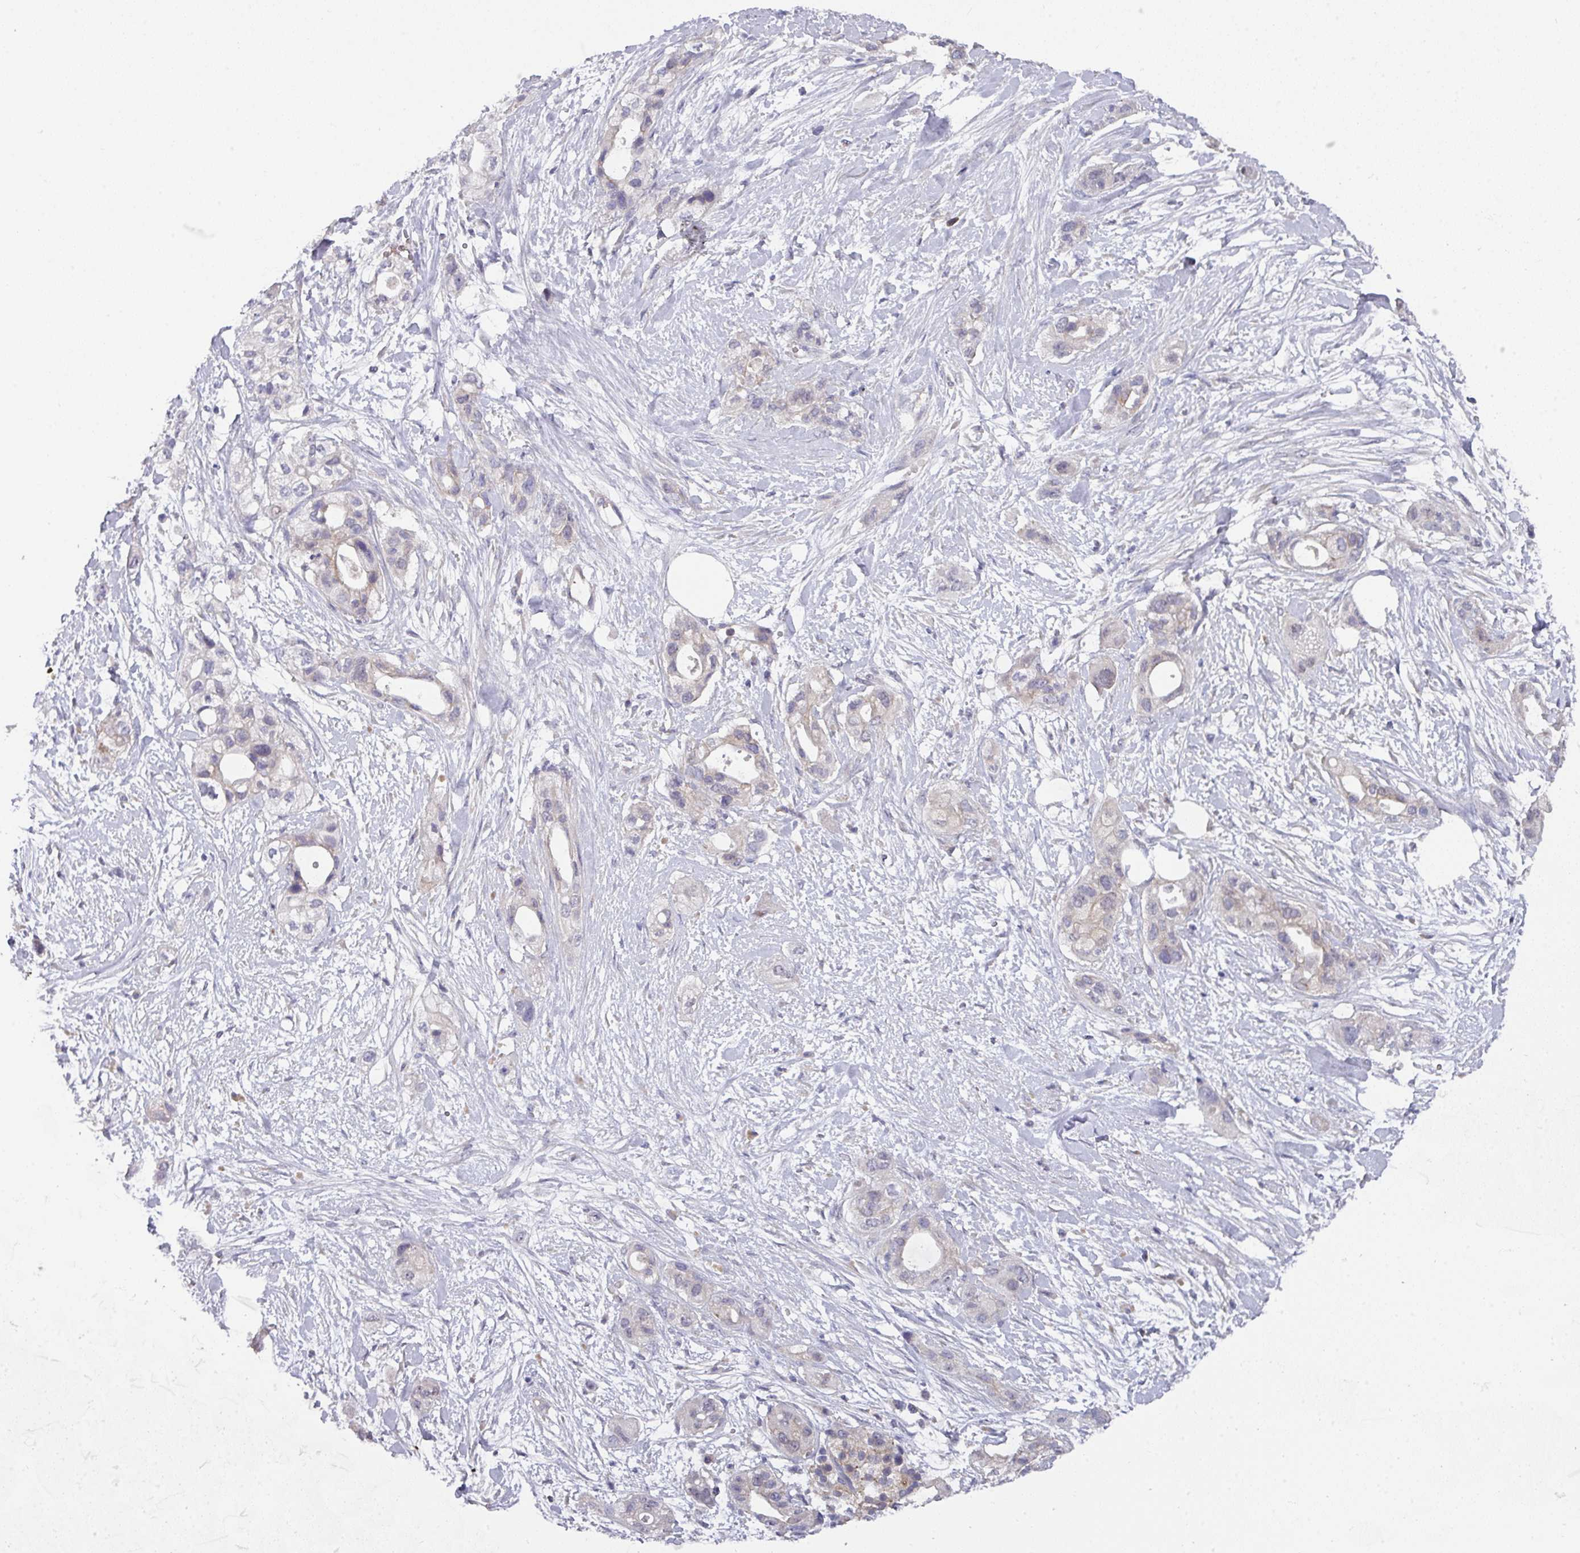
{"staining": {"intensity": "negative", "quantity": "none", "location": "none"}, "tissue": "pancreatic cancer", "cell_type": "Tumor cells", "image_type": "cancer", "snomed": [{"axis": "morphology", "description": "Adenocarcinoma, NOS"}, {"axis": "topography", "description": "Pancreas"}], "caption": "High power microscopy micrograph of an immunohistochemistry image of adenocarcinoma (pancreatic), revealing no significant staining in tumor cells. (Immunohistochemistry (ihc), brightfield microscopy, high magnification).", "gene": "DCAF12L2", "patient": {"sex": "male", "age": 44}}